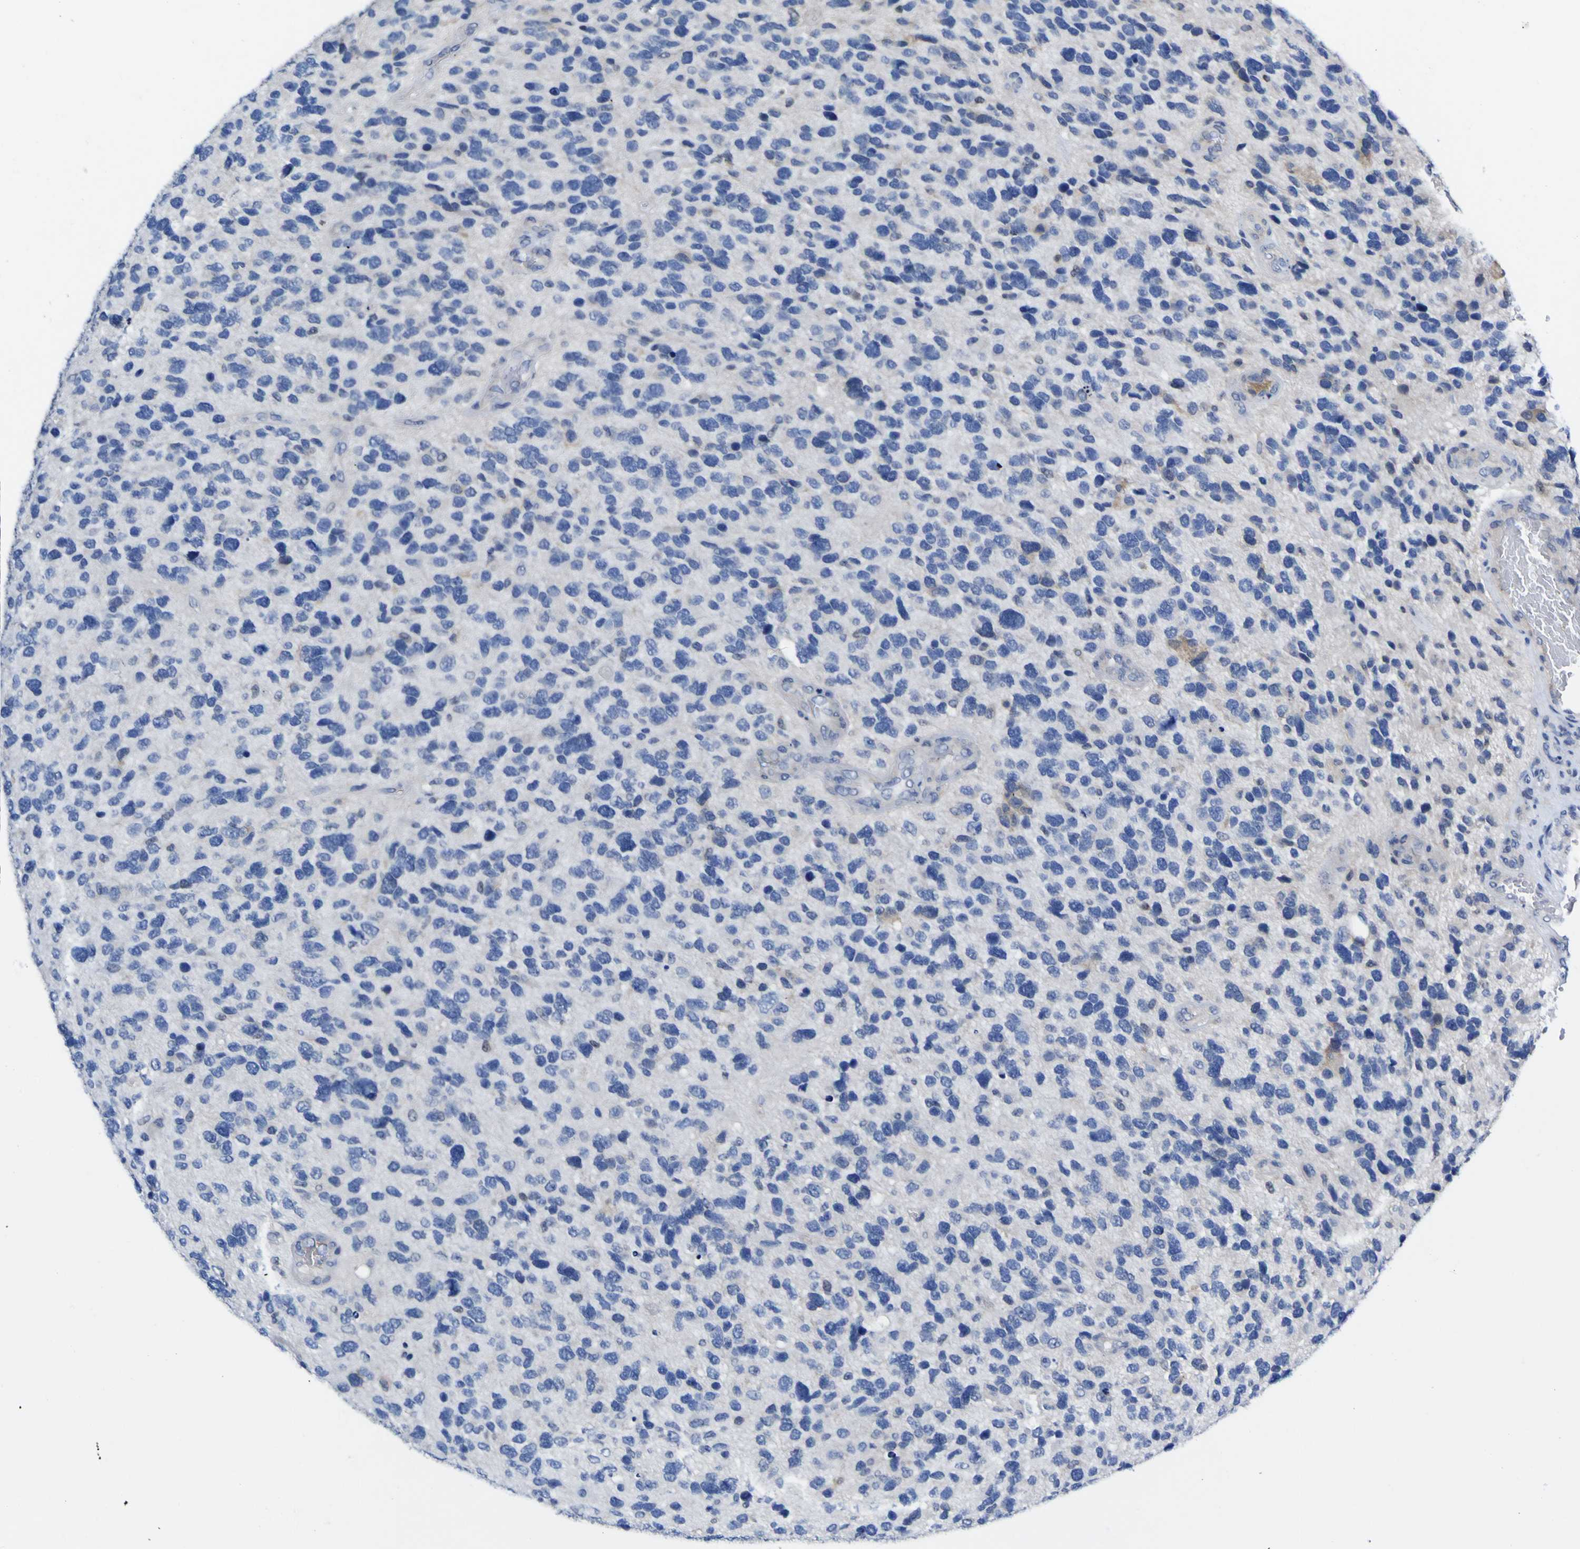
{"staining": {"intensity": "negative", "quantity": "none", "location": "none"}, "tissue": "glioma", "cell_type": "Tumor cells", "image_type": "cancer", "snomed": [{"axis": "morphology", "description": "Glioma, malignant, High grade"}, {"axis": "topography", "description": "Brain"}], "caption": "The immunohistochemistry photomicrograph has no significant staining in tumor cells of malignant glioma (high-grade) tissue.", "gene": "CASP6", "patient": {"sex": "female", "age": 58}}